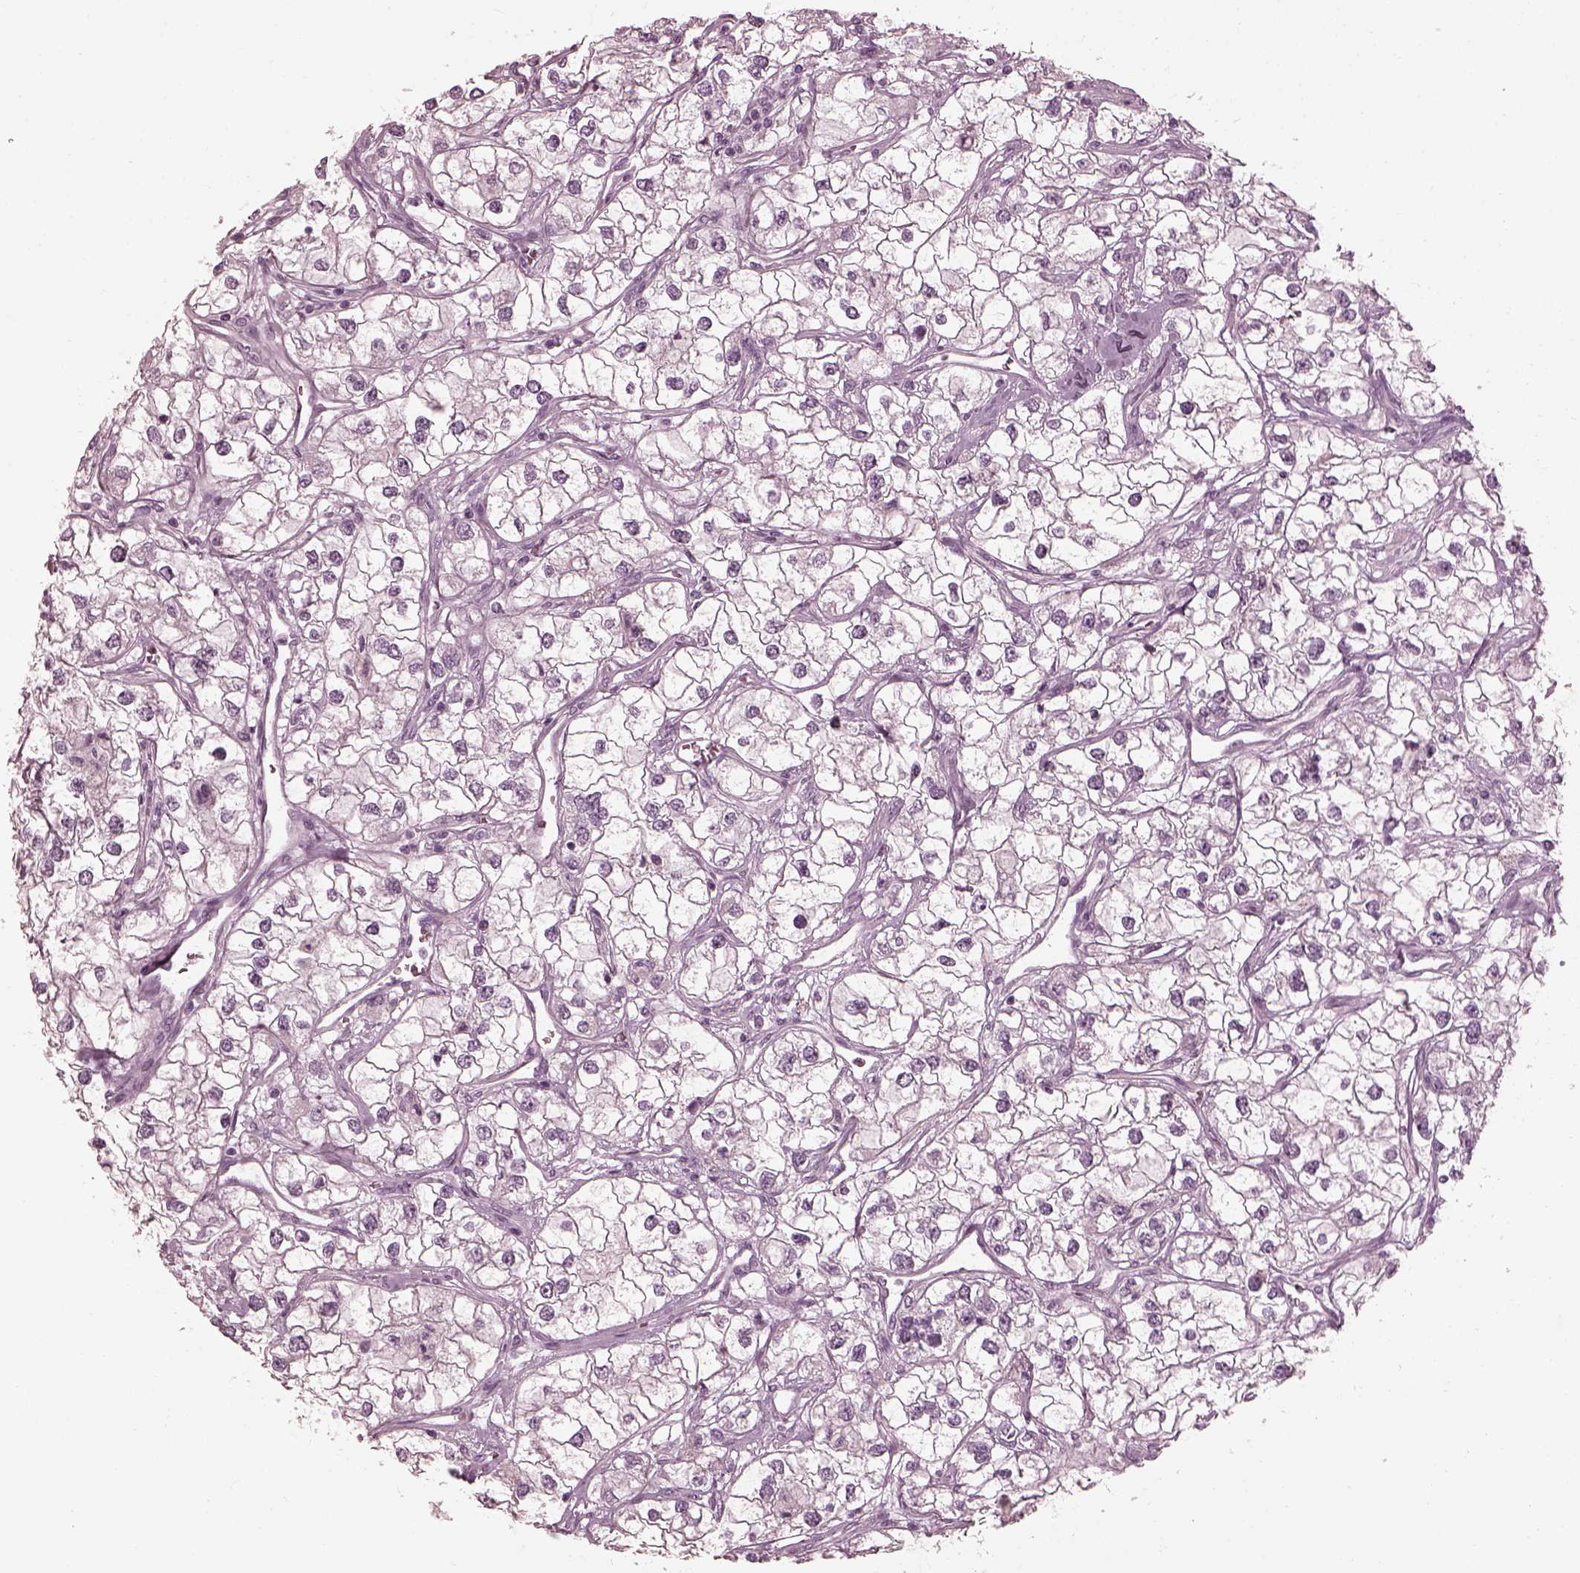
{"staining": {"intensity": "negative", "quantity": "none", "location": "none"}, "tissue": "renal cancer", "cell_type": "Tumor cells", "image_type": "cancer", "snomed": [{"axis": "morphology", "description": "Adenocarcinoma, NOS"}, {"axis": "topography", "description": "Kidney"}], "caption": "Immunohistochemistry of human renal cancer shows no expression in tumor cells.", "gene": "SAXO2", "patient": {"sex": "male", "age": 59}}